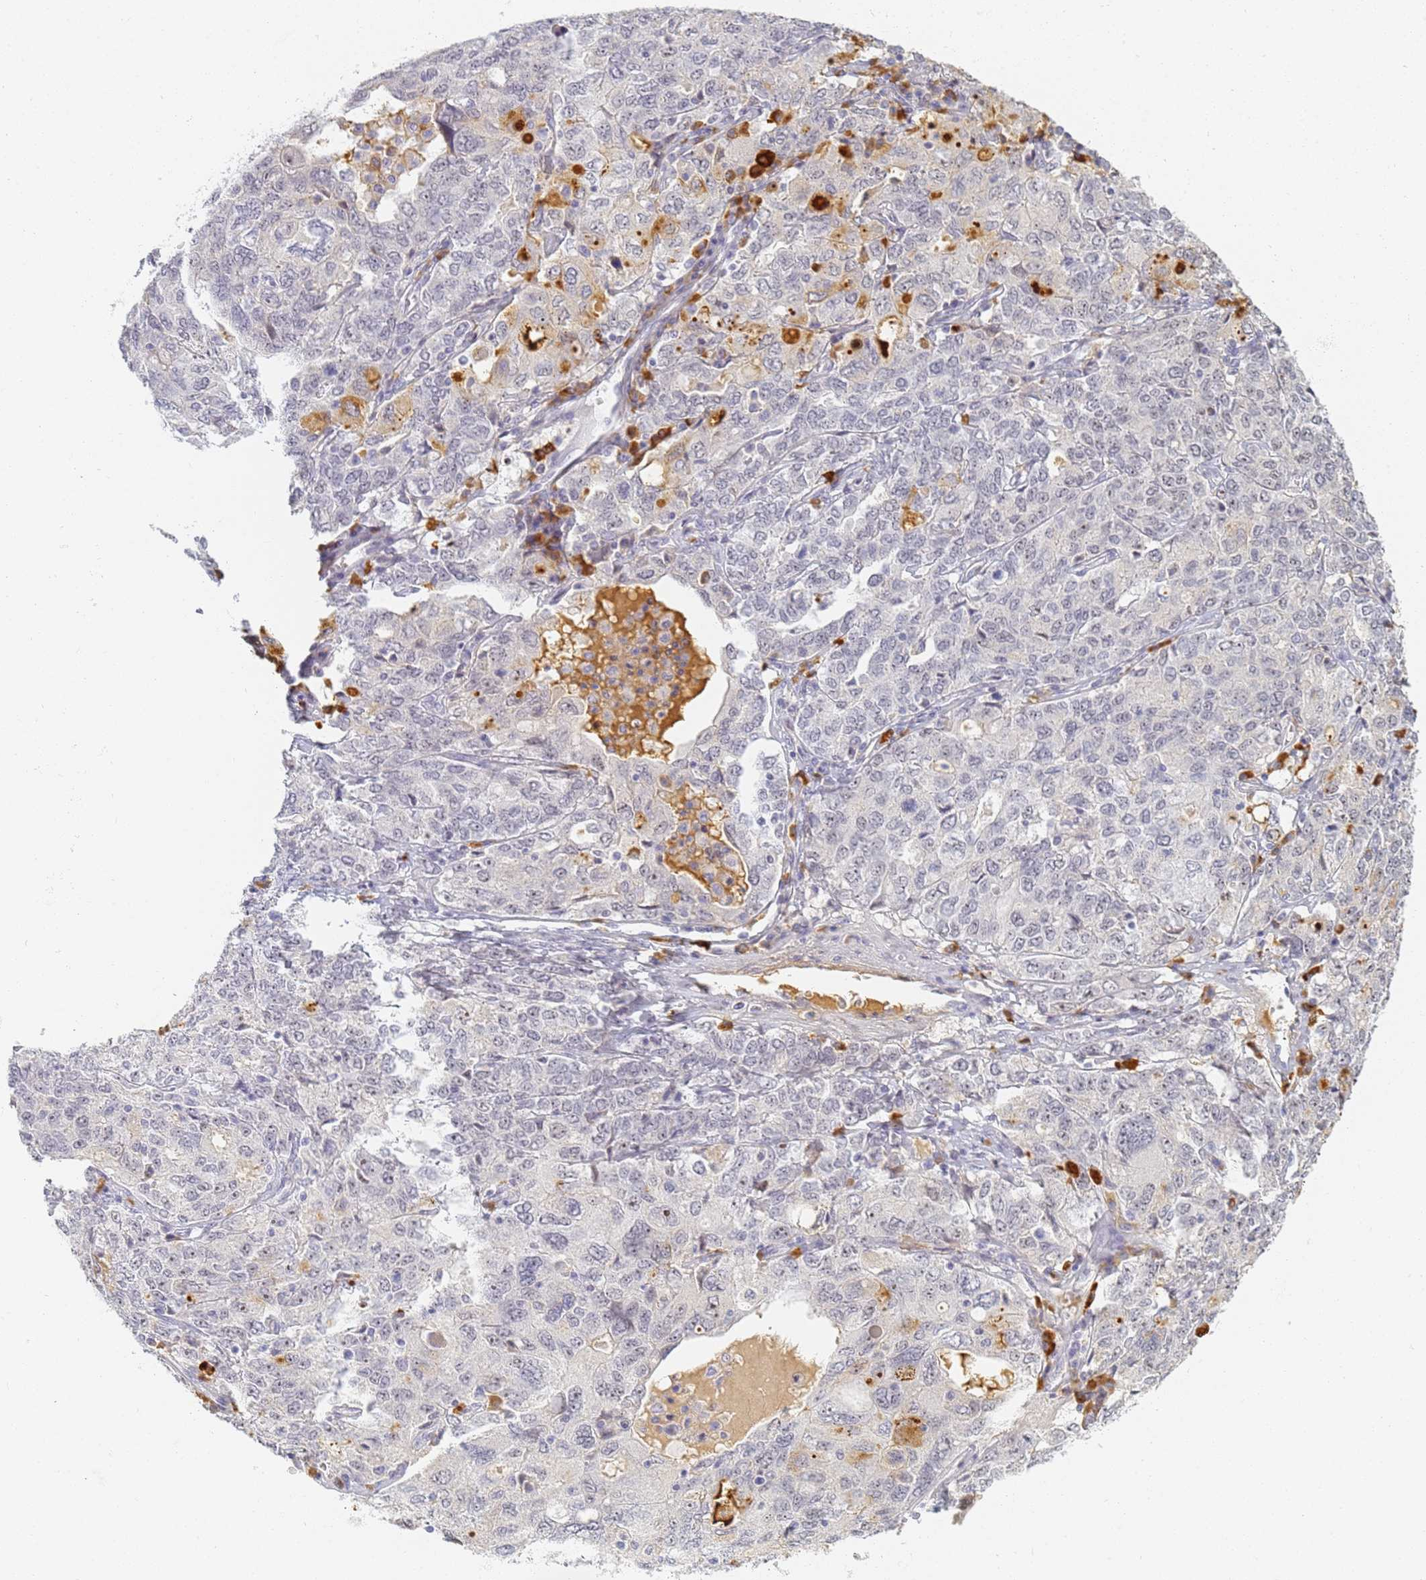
{"staining": {"intensity": "negative", "quantity": "none", "location": "none"}, "tissue": "ovarian cancer", "cell_type": "Tumor cells", "image_type": "cancer", "snomed": [{"axis": "morphology", "description": "Carcinoma, endometroid"}, {"axis": "topography", "description": "Ovary"}], "caption": "This photomicrograph is of ovarian endometroid carcinoma stained with immunohistochemistry (IHC) to label a protein in brown with the nuclei are counter-stained blue. There is no staining in tumor cells. (DAB (3,3'-diaminobenzidine) IHC, high magnification).", "gene": "SLC38A9", "patient": {"sex": "female", "age": 62}}